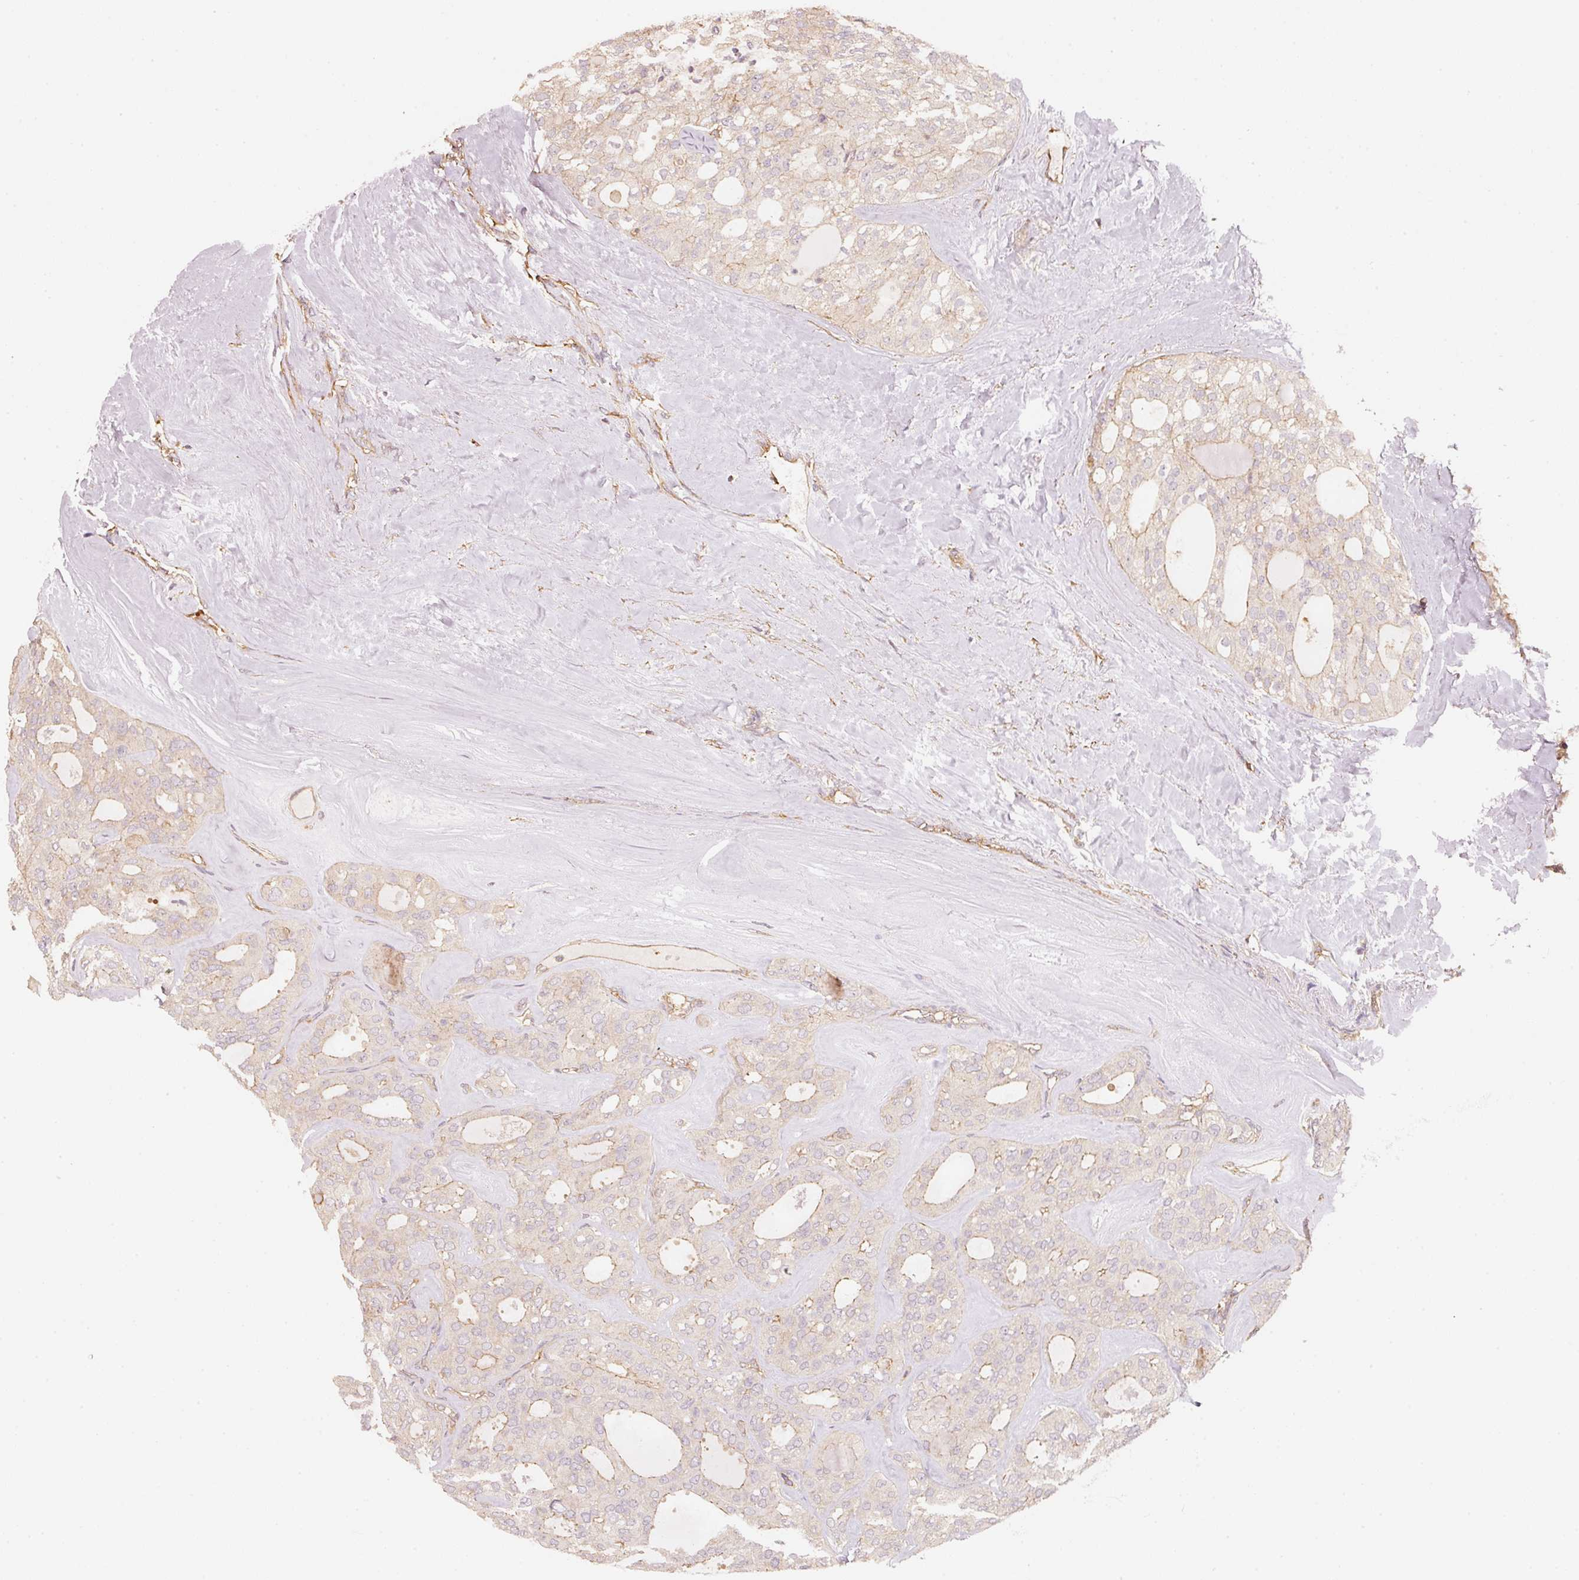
{"staining": {"intensity": "weak", "quantity": "<25%", "location": "cytoplasmic/membranous"}, "tissue": "thyroid cancer", "cell_type": "Tumor cells", "image_type": "cancer", "snomed": [{"axis": "morphology", "description": "Follicular adenoma carcinoma, NOS"}, {"axis": "topography", "description": "Thyroid gland"}], "caption": "This is an IHC image of thyroid follicular adenoma carcinoma. There is no expression in tumor cells.", "gene": "CEP95", "patient": {"sex": "male", "age": 75}}